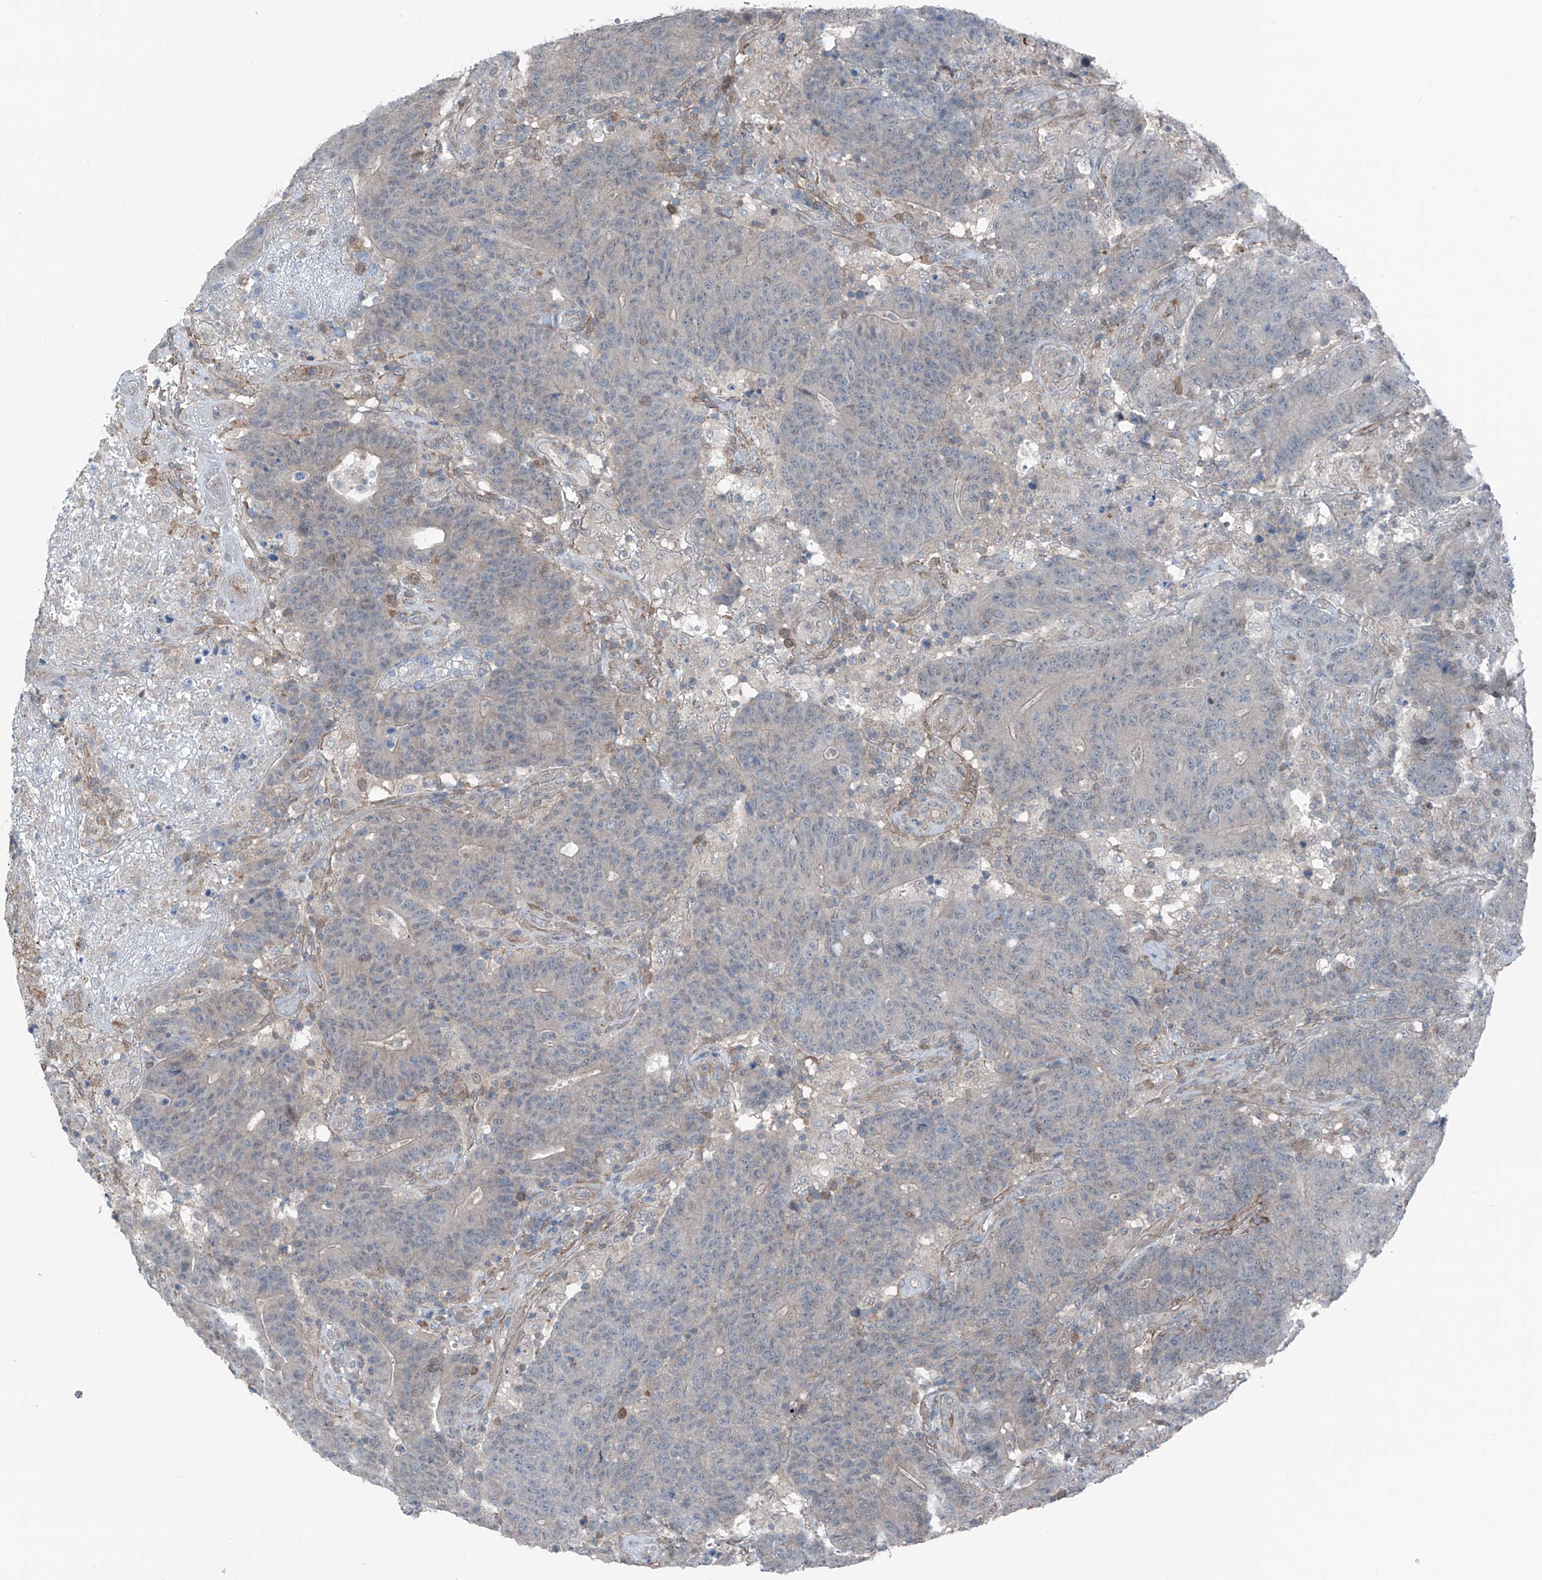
{"staining": {"intensity": "weak", "quantity": "<25%", "location": "cytoplasmic/membranous"}, "tissue": "colorectal cancer", "cell_type": "Tumor cells", "image_type": "cancer", "snomed": [{"axis": "morphology", "description": "Normal tissue, NOS"}, {"axis": "morphology", "description": "Adenocarcinoma, NOS"}, {"axis": "topography", "description": "Colon"}], "caption": "The photomicrograph reveals no staining of tumor cells in colorectal cancer (adenocarcinoma). (DAB (3,3'-diaminobenzidine) immunohistochemistry (IHC) with hematoxylin counter stain).", "gene": "HSPB11", "patient": {"sex": "female", "age": 75}}